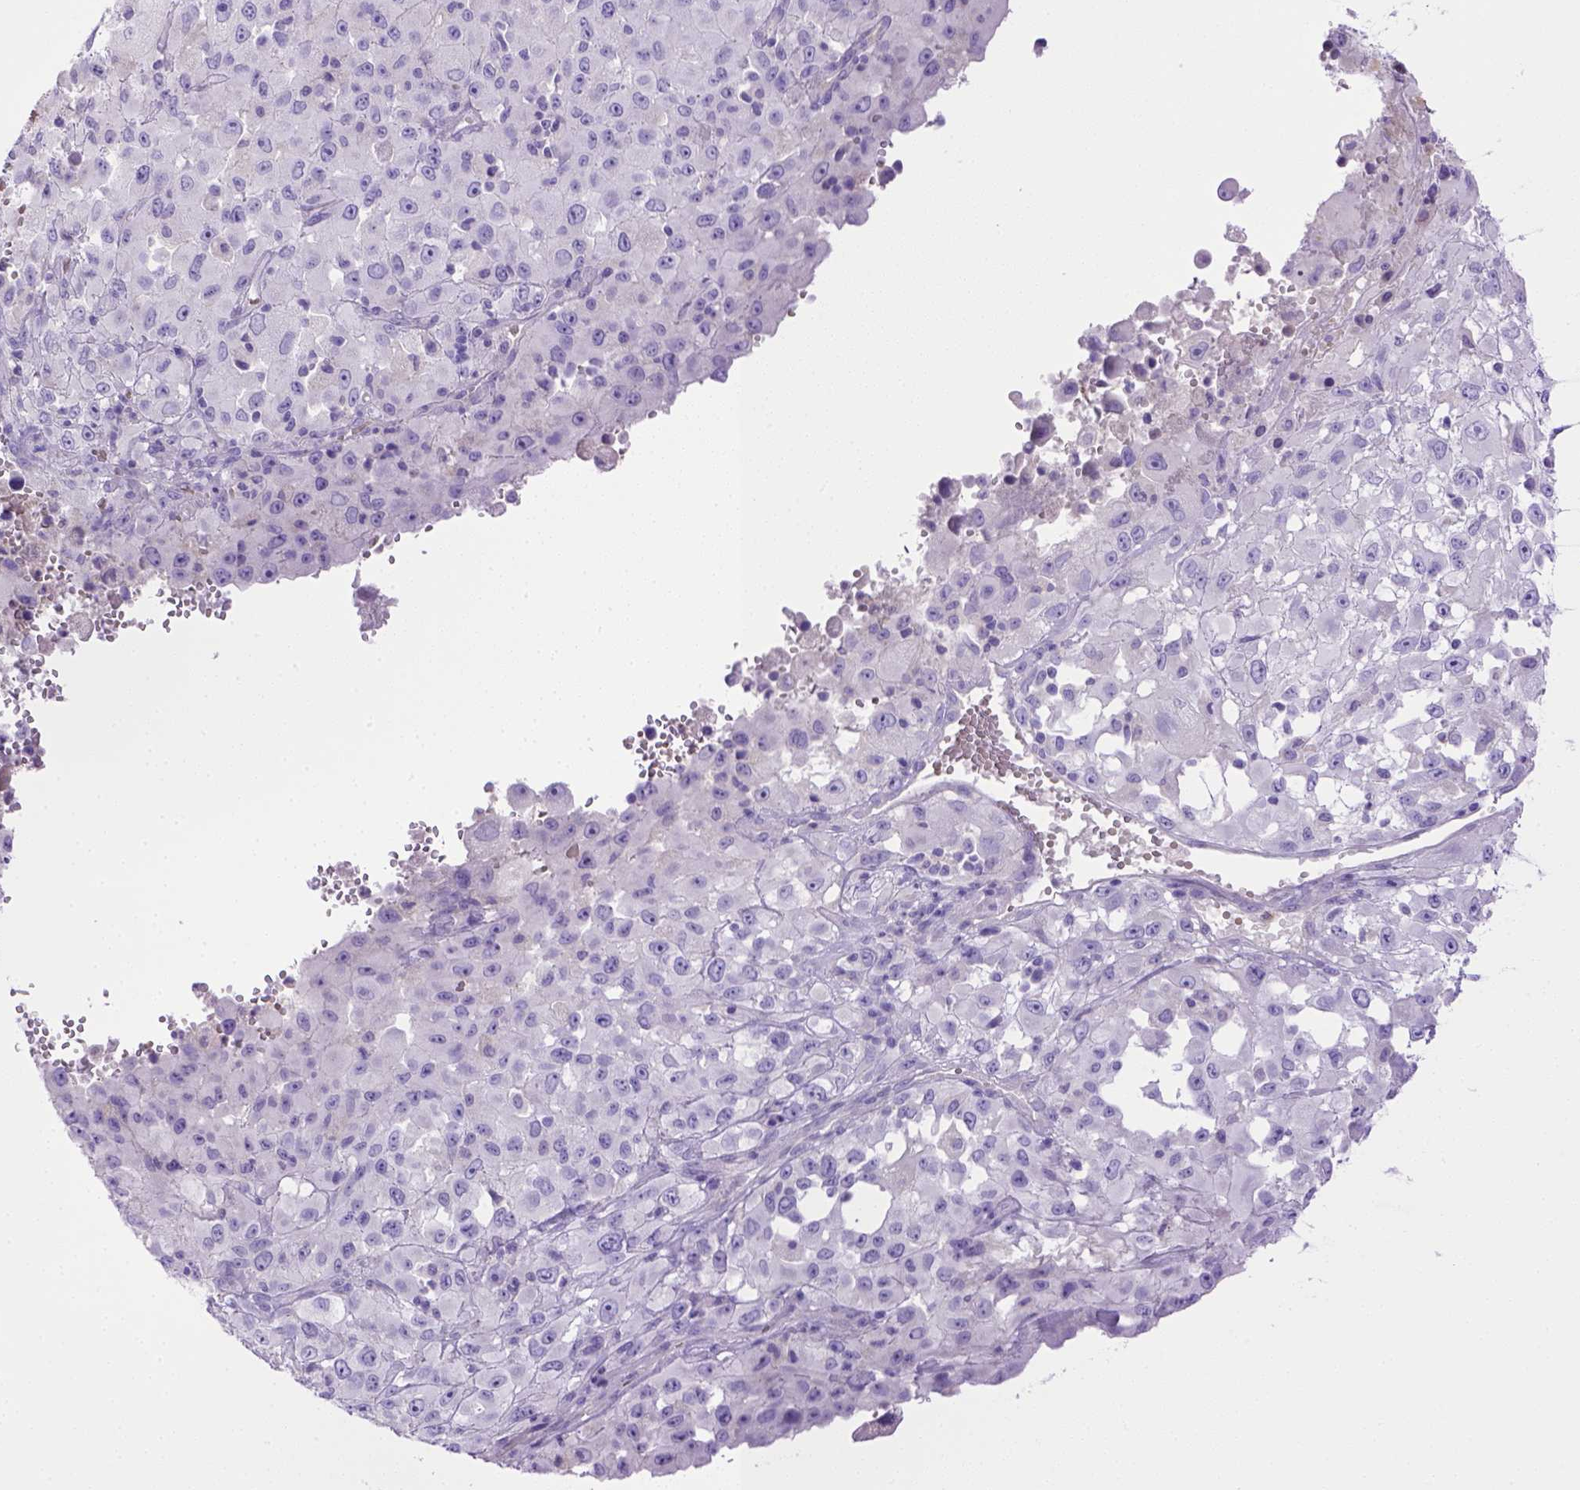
{"staining": {"intensity": "negative", "quantity": "none", "location": "none"}, "tissue": "melanoma", "cell_type": "Tumor cells", "image_type": "cancer", "snomed": [{"axis": "morphology", "description": "Malignant melanoma, Metastatic site"}, {"axis": "topography", "description": "Soft tissue"}], "caption": "DAB immunohistochemical staining of human melanoma displays no significant positivity in tumor cells.", "gene": "BAAT", "patient": {"sex": "male", "age": 50}}